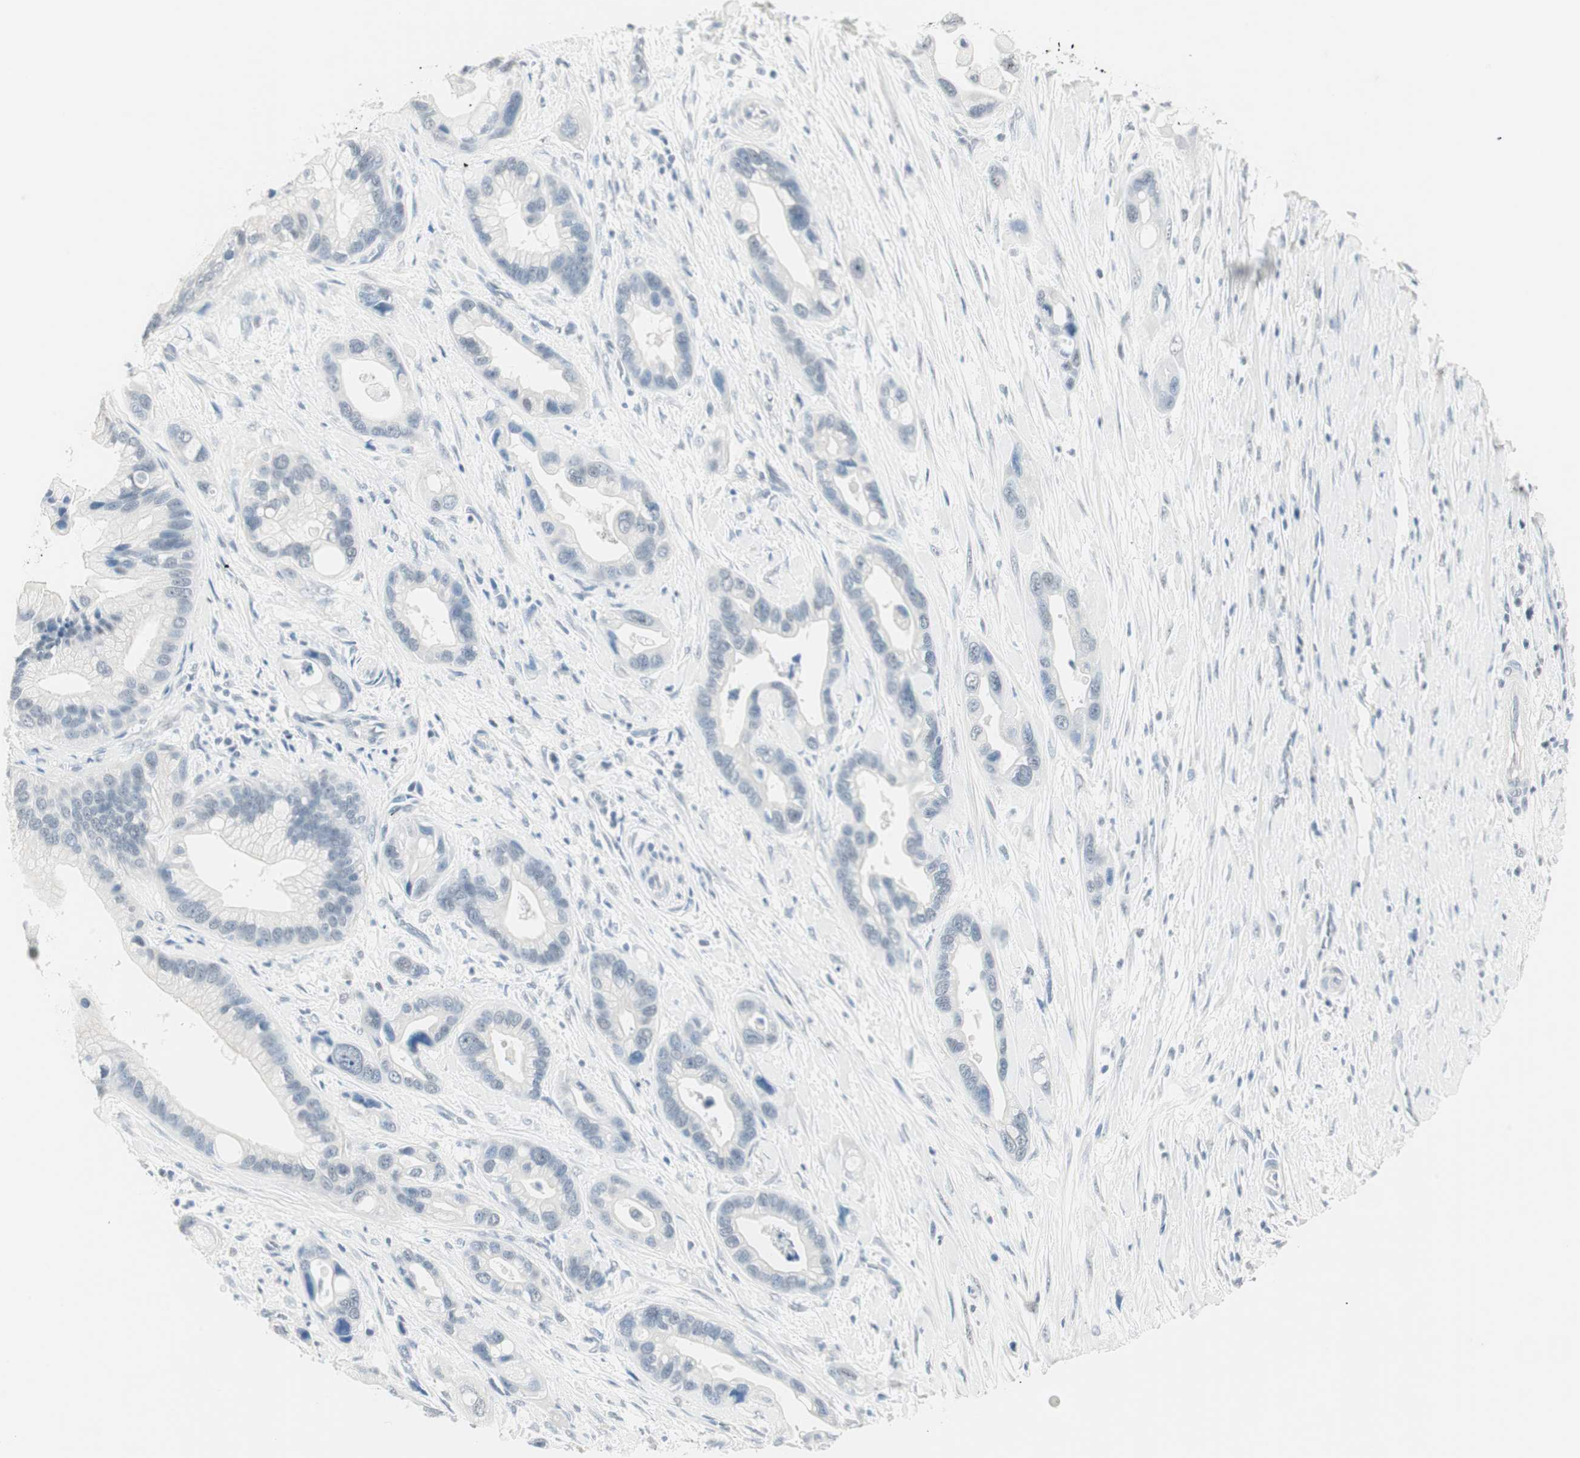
{"staining": {"intensity": "negative", "quantity": "none", "location": "none"}, "tissue": "pancreatic cancer", "cell_type": "Tumor cells", "image_type": "cancer", "snomed": [{"axis": "morphology", "description": "Adenocarcinoma, NOS"}, {"axis": "topography", "description": "Pancreas"}], "caption": "Tumor cells show no significant expression in pancreatic cancer. (DAB immunohistochemistry with hematoxylin counter stain).", "gene": "HOXB13", "patient": {"sex": "female", "age": 77}}